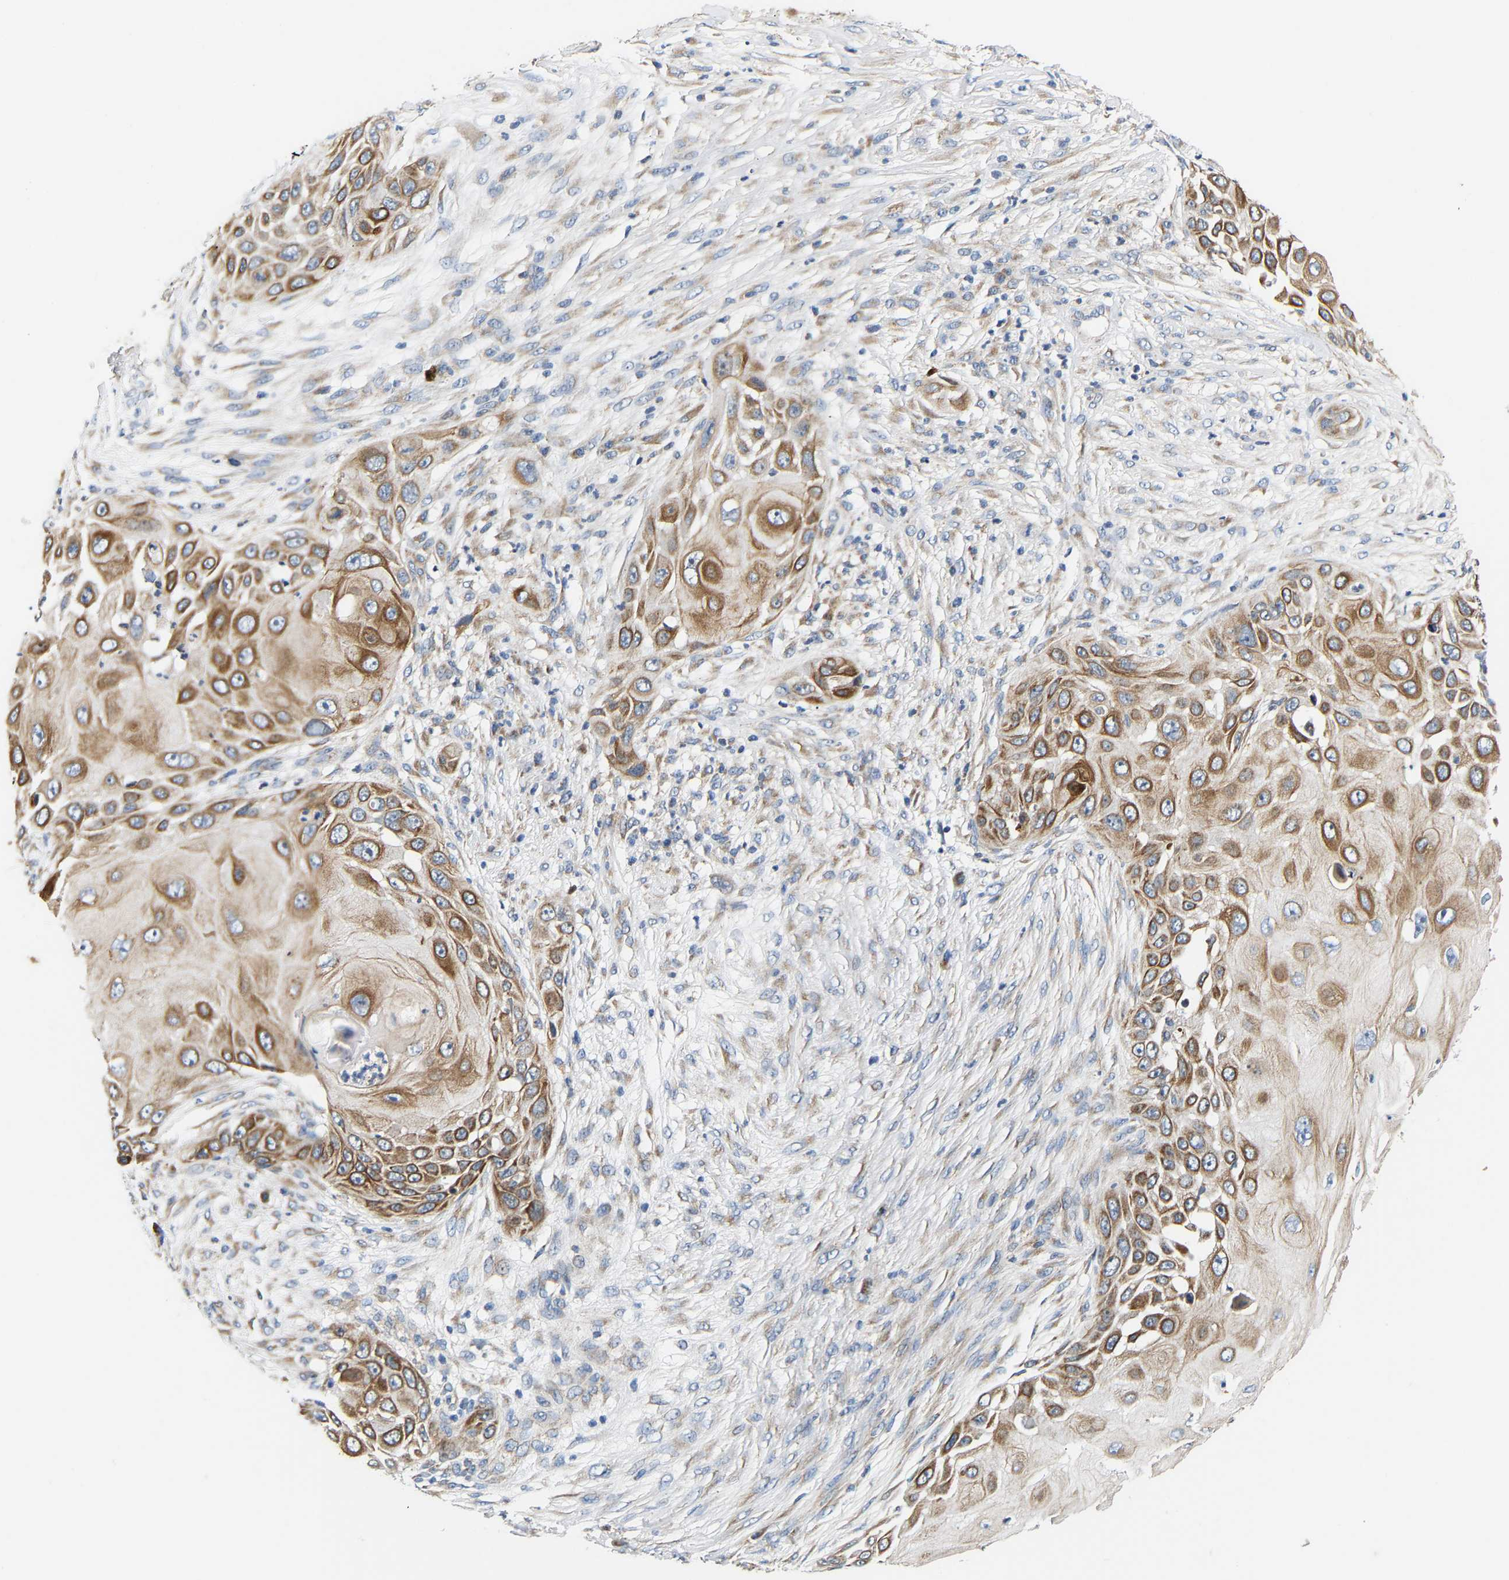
{"staining": {"intensity": "moderate", "quantity": ">75%", "location": "cytoplasmic/membranous"}, "tissue": "skin cancer", "cell_type": "Tumor cells", "image_type": "cancer", "snomed": [{"axis": "morphology", "description": "Squamous cell carcinoma, NOS"}, {"axis": "topography", "description": "Skin"}], "caption": "This image demonstrates immunohistochemistry staining of human skin cancer (squamous cell carcinoma), with medium moderate cytoplasmic/membranous expression in approximately >75% of tumor cells.", "gene": "TMEM168", "patient": {"sex": "female", "age": 44}}